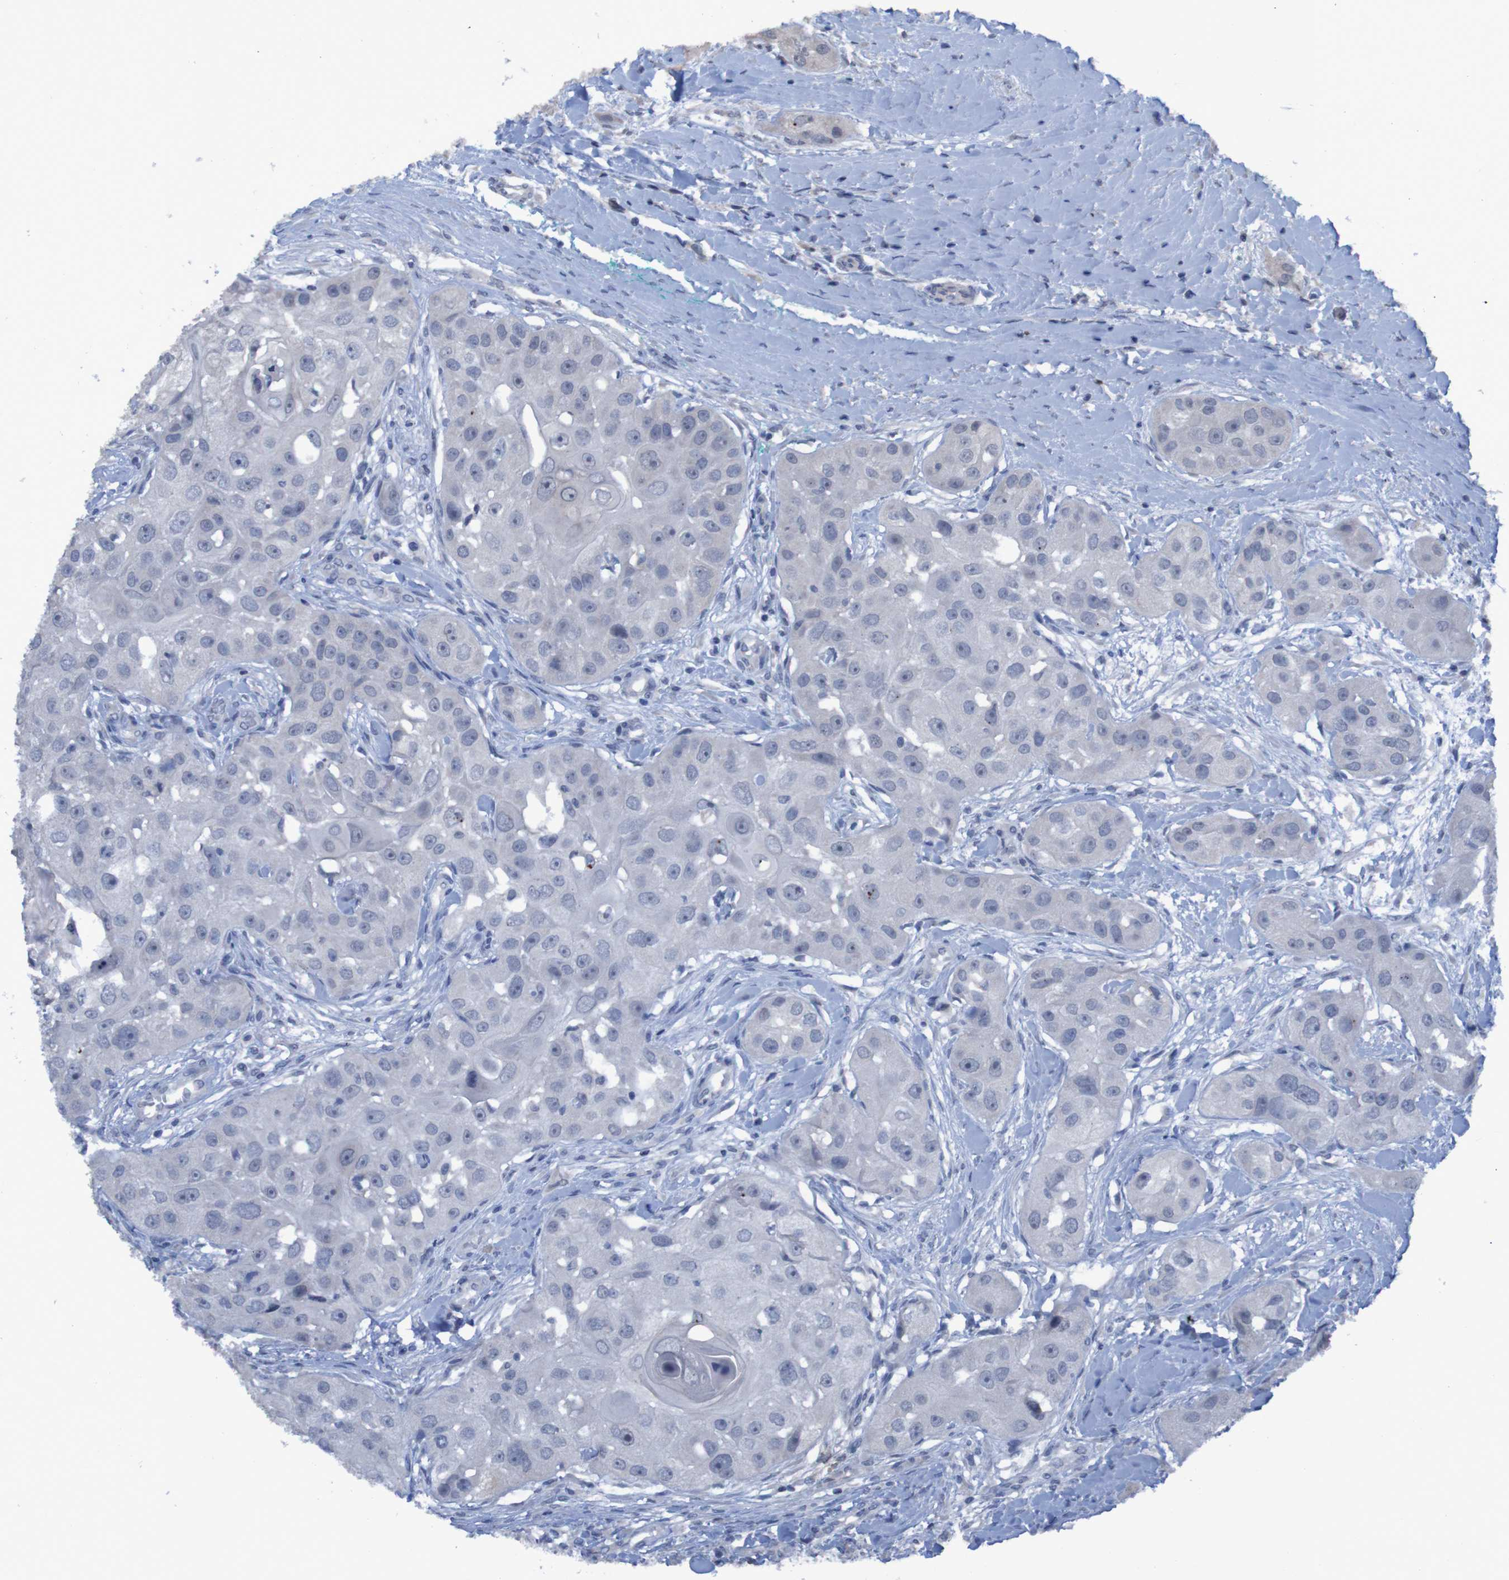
{"staining": {"intensity": "negative", "quantity": "none", "location": "none"}, "tissue": "head and neck cancer", "cell_type": "Tumor cells", "image_type": "cancer", "snomed": [{"axis": "morphology", "description": "Normal tissue, NOS"}, {"axis": "morphology", "description": "Squamous cell carcinoma, NOS"}, {"axis": "topography", "description": "Skeletal muscle"}, {"axis": "topography", "description": "Head-Neck"}], "caption": "Protein analysis of head and neck cancer reveals no significant staining in tumor cells. (DAB (3,3'-diaminobenzidine) immunohistochemistry with hematoxylin counter stain).", "gene": "CLDN18", "patient": {"sex": "male", "age": 51}}